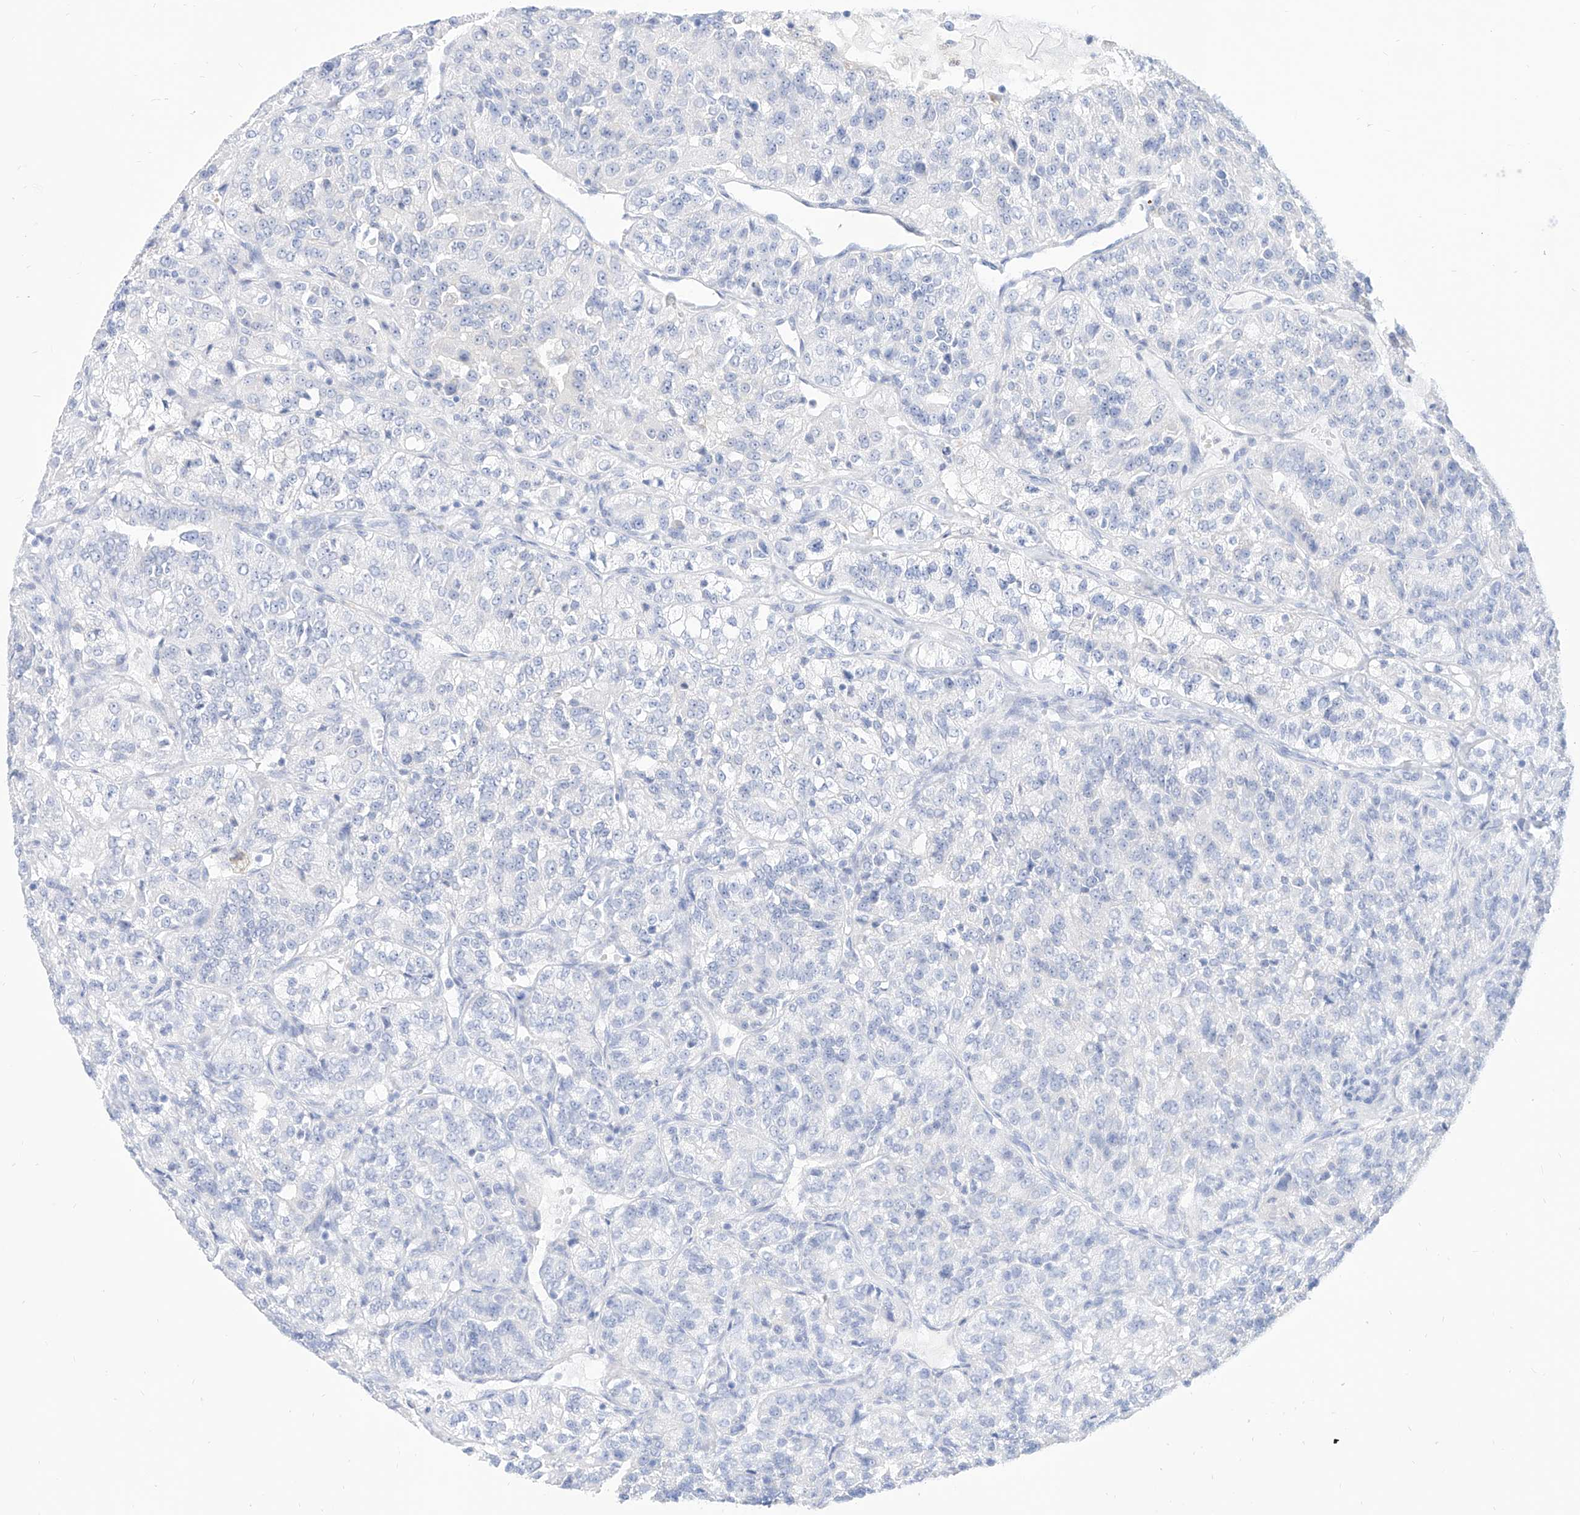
{"staining": {"intensity": "negative", "quantity": "none", "location": "none"}, "tissue": "renal cancer", "cell_type": "Tumor cells", "image_type": "cancer", "snomed": [{"axis": "morphology", "description": "Adenocarcinoma, NOS"}, {"axis": "topography", "description": "Kidney"}], "caption": "Tumor cells show no significant expression in renal cancer (adenocarcinoma).", "gene": "PDXK", "patient": {"sex": "female", "age": 63}}